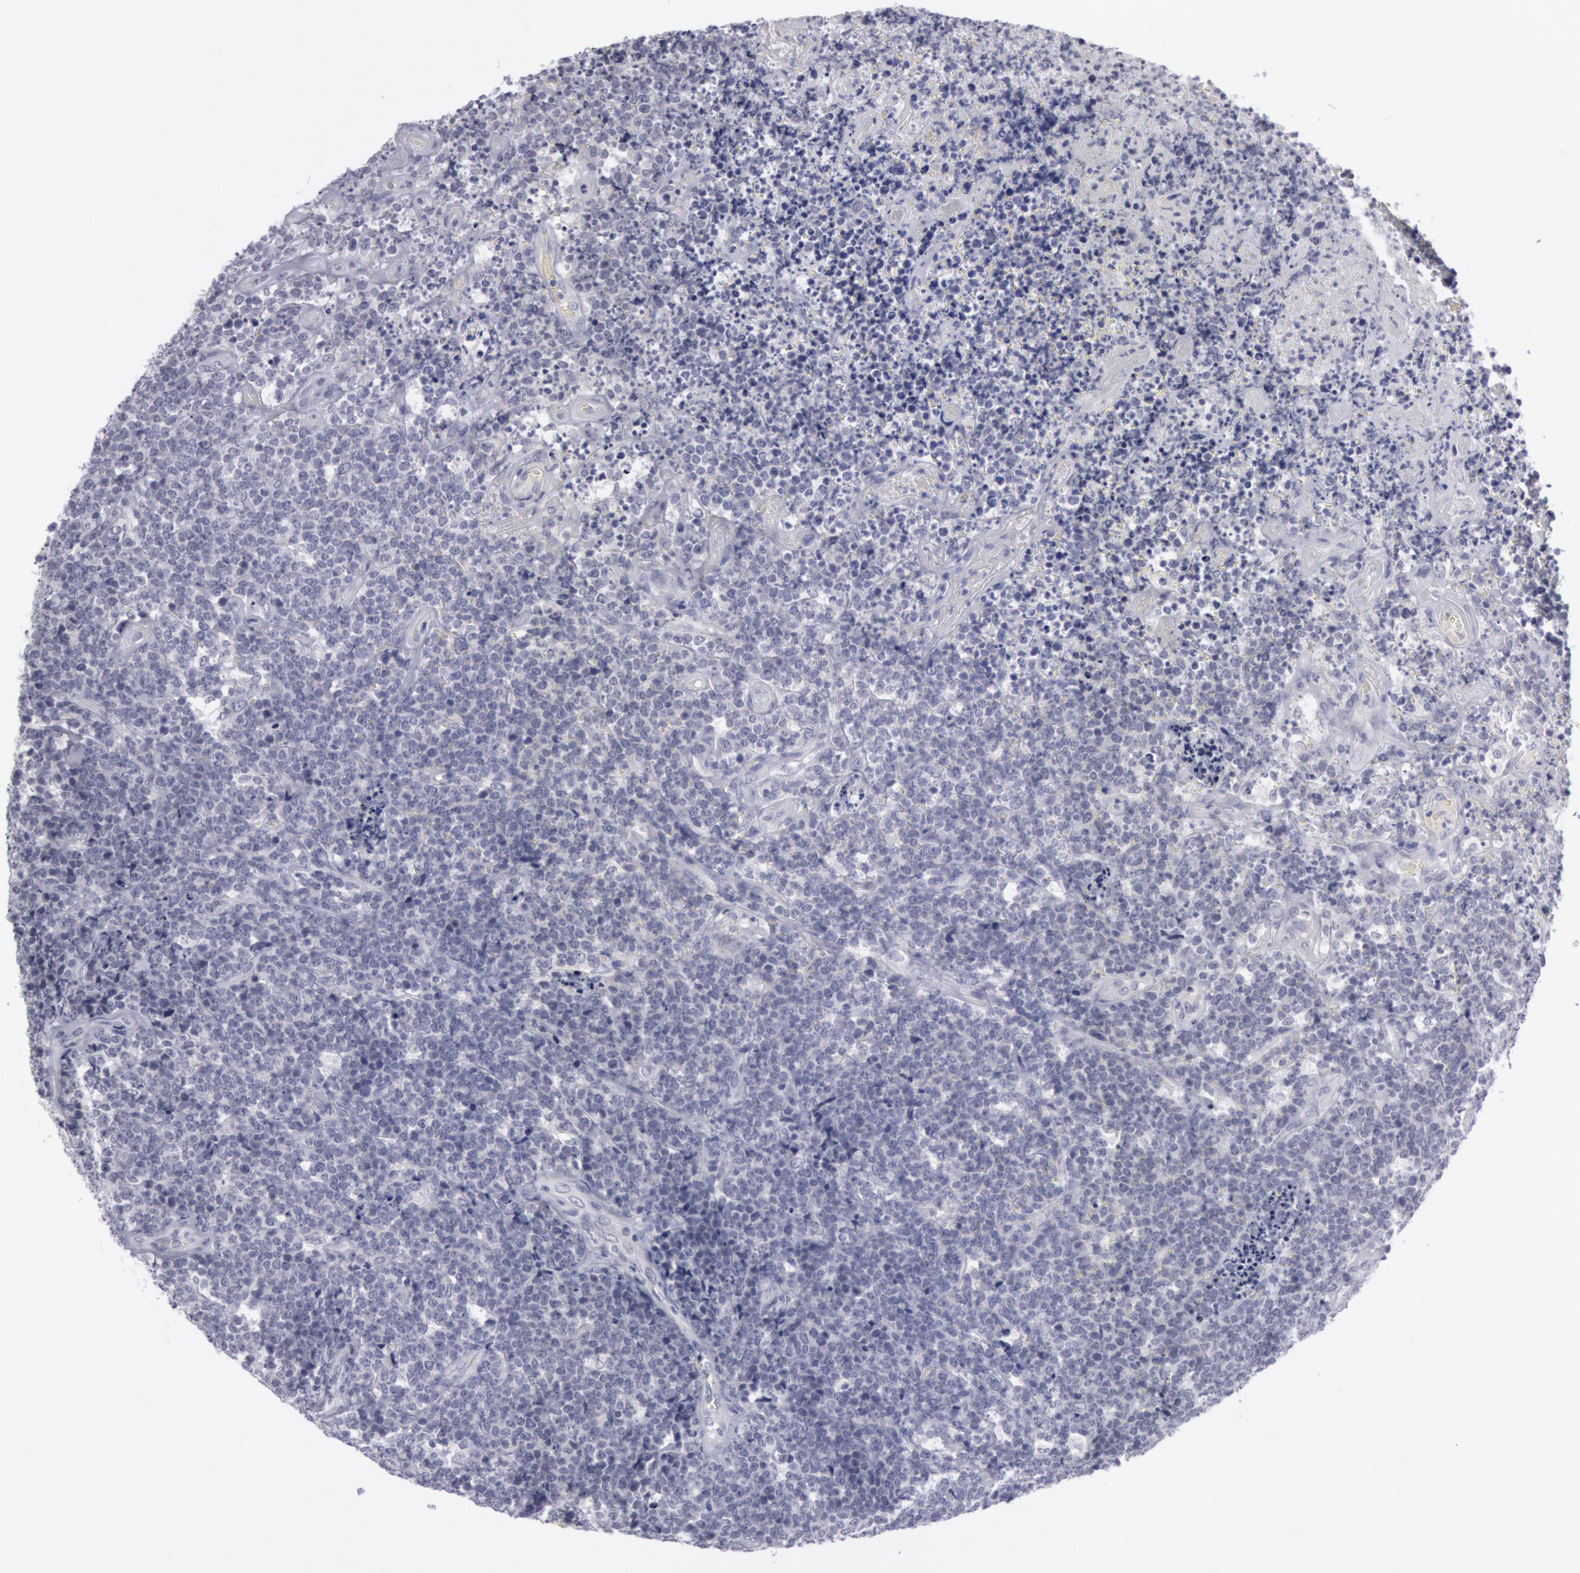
{"staining": {"intensity": "negative", "quantity": "none", "location": "none"}, "tissue": "lymphoma", "cell_type": "Tumor cells", "image_type": "cancer", "snomed": [{"axis": "morphology", "description": "Malignant lymphoma, non-Hodgkin's type, High grade"}, {"axis": "topography", "description": "Small intestine"}, {"axis": "topography", "description": "Colon"}], "caption": "Immunohistochemistry (IHC) histopathology image of neoplastic tissue: high-grade malignant lymphoma, non-Hodgkin's type stained with DAB (3,3'-diaminobenzidine) exhibits no significant protein staining in tumor cells.", "gene": "KRT16", "patient": {"sex": "male", "age": 8}}